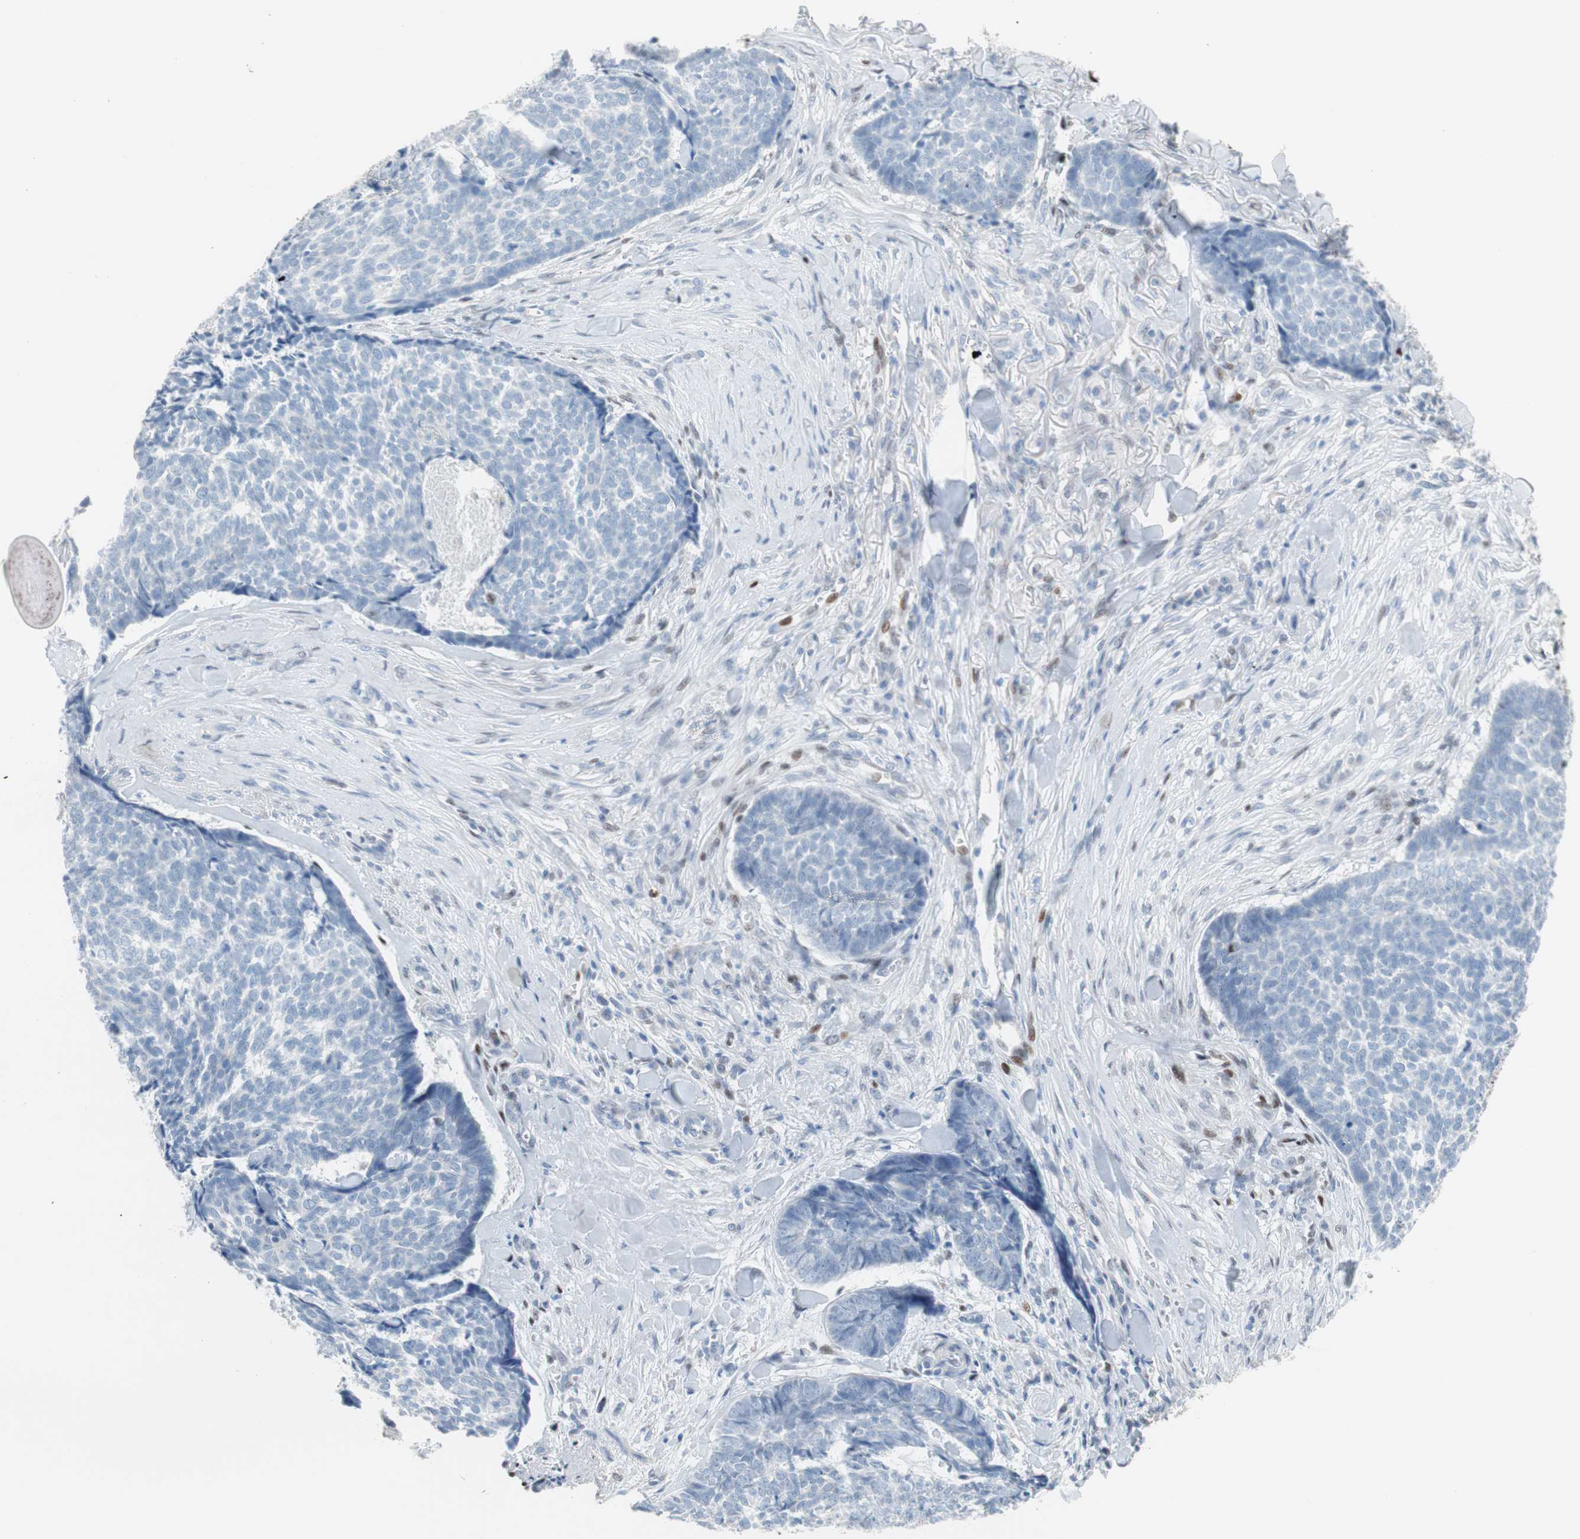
{"staining": {"intensity": "negative", "quantity": "none", "location": "none"}, "tissue": "skin cancer", "cell_type": "Tumor cells", "image_type": "cancer", "snomed": [{"axis": "morphology", "description": "Basal cell carcinoma"}, {"axis": "topography", "description": "Skin"}], "caption": "Skin cancer (basal cell carcinoma) was stained to show a protein in brown. There is no significant expression in tumor cells.", "gene": "FOSL1", "patient": {"sex": "male", "age": 84}}